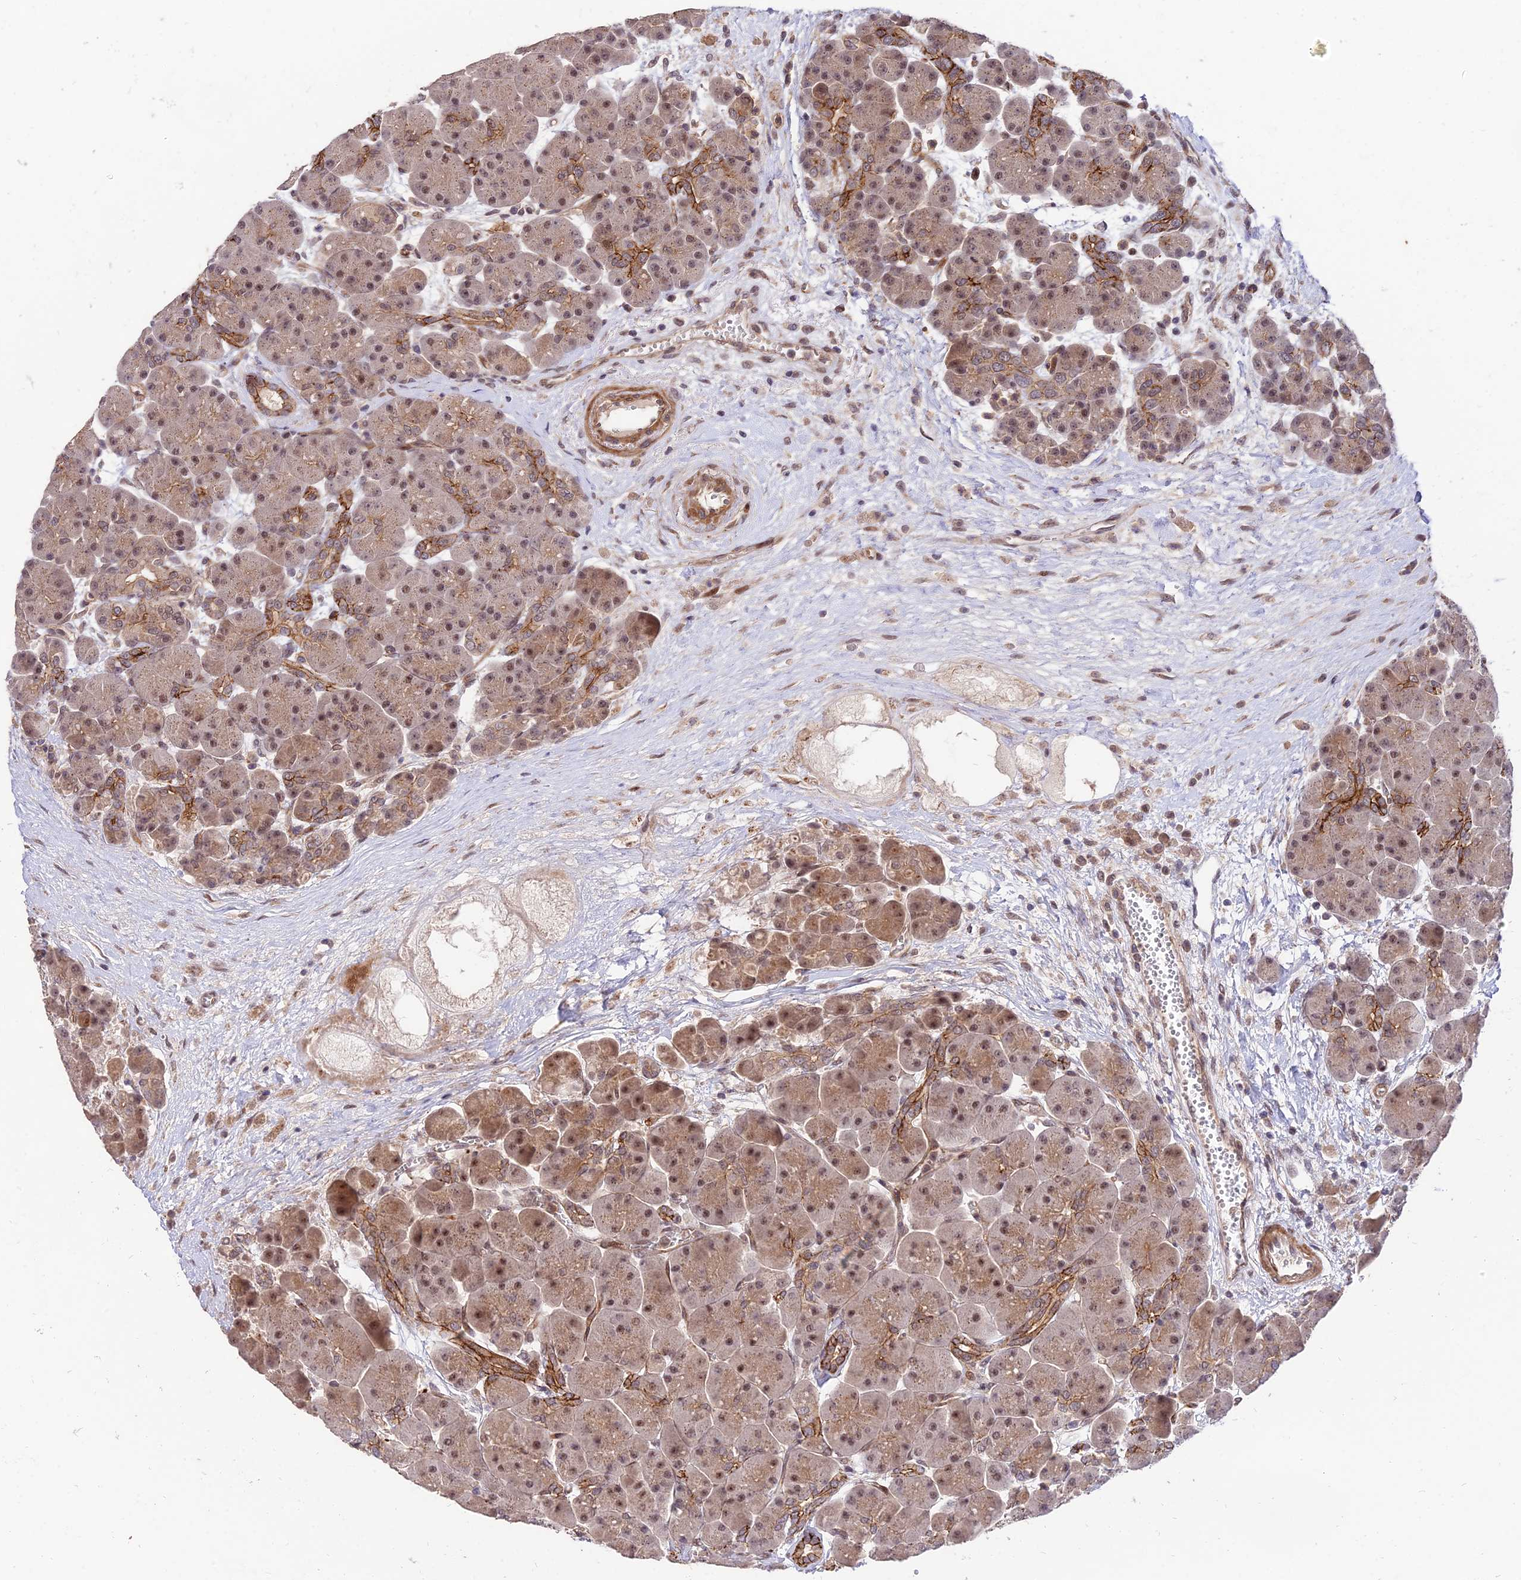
{"staining": {"intensity": "moderate", "quantity": ">75%", "location": "cytoplasmic/membranous,nuclear"}, "tissue": "pancreas", "cell_type": "Exocrine glandular cells", "image_type": "normal", "snomed": [{"axis": "morphology", "description": "Normal tissue, NOS"}, {"axis": "topography", "description": "Pancreas"}], "caption": "A histopathology image of human pancreas stained for a protein displays moderate cytoplasmic/membranous,nuclear brown staining in exocrine glandular cells. The protein is stained brown, and the nuclei are stained in blue (DAB (3,3'-diaminobenzidine) IHC with brightfield microscopy, high magnification).", "gene": "ZNF85", "patient": {"sex": "male", "age": 66}}